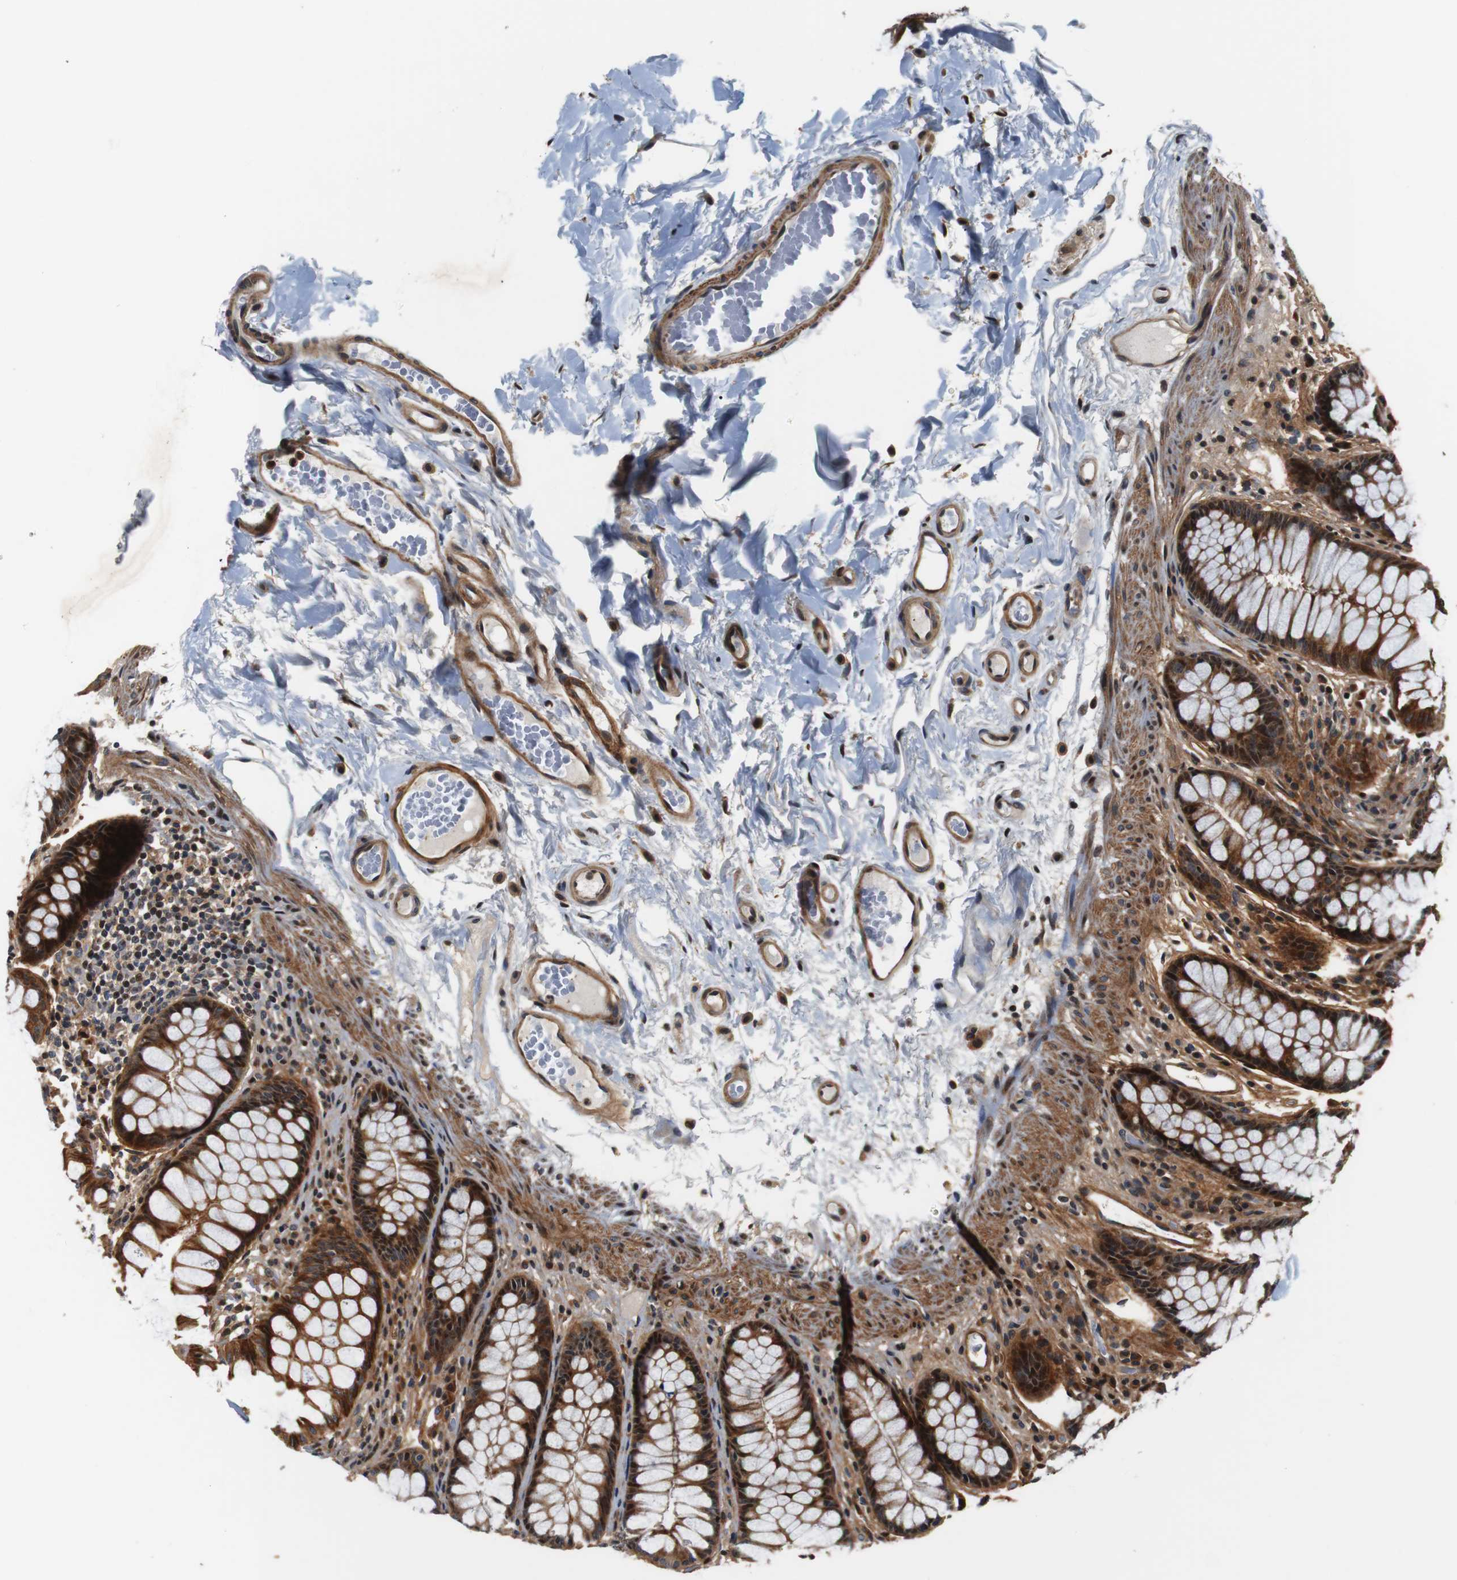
{"staining": {"intensity": "moderate", "quantity": ">75%", "location": "cytoplasmic/membranous"}, "tissue": "colon", "cell_type": "Endothelial cells", "image_type": "normal", "snomed": [{"axis": "morphology", "description": "Normal tissue, NOS"}, {"axis": "topography", "description": "Colon"}], "caption": "Normal colon displays moderate cytoplasmic/membranous positivity in about >75% of endothelial cells, visualized by immunohistochemistry.", "gene": "LRP4", "patient": {"sex": "female", "age": 55}}